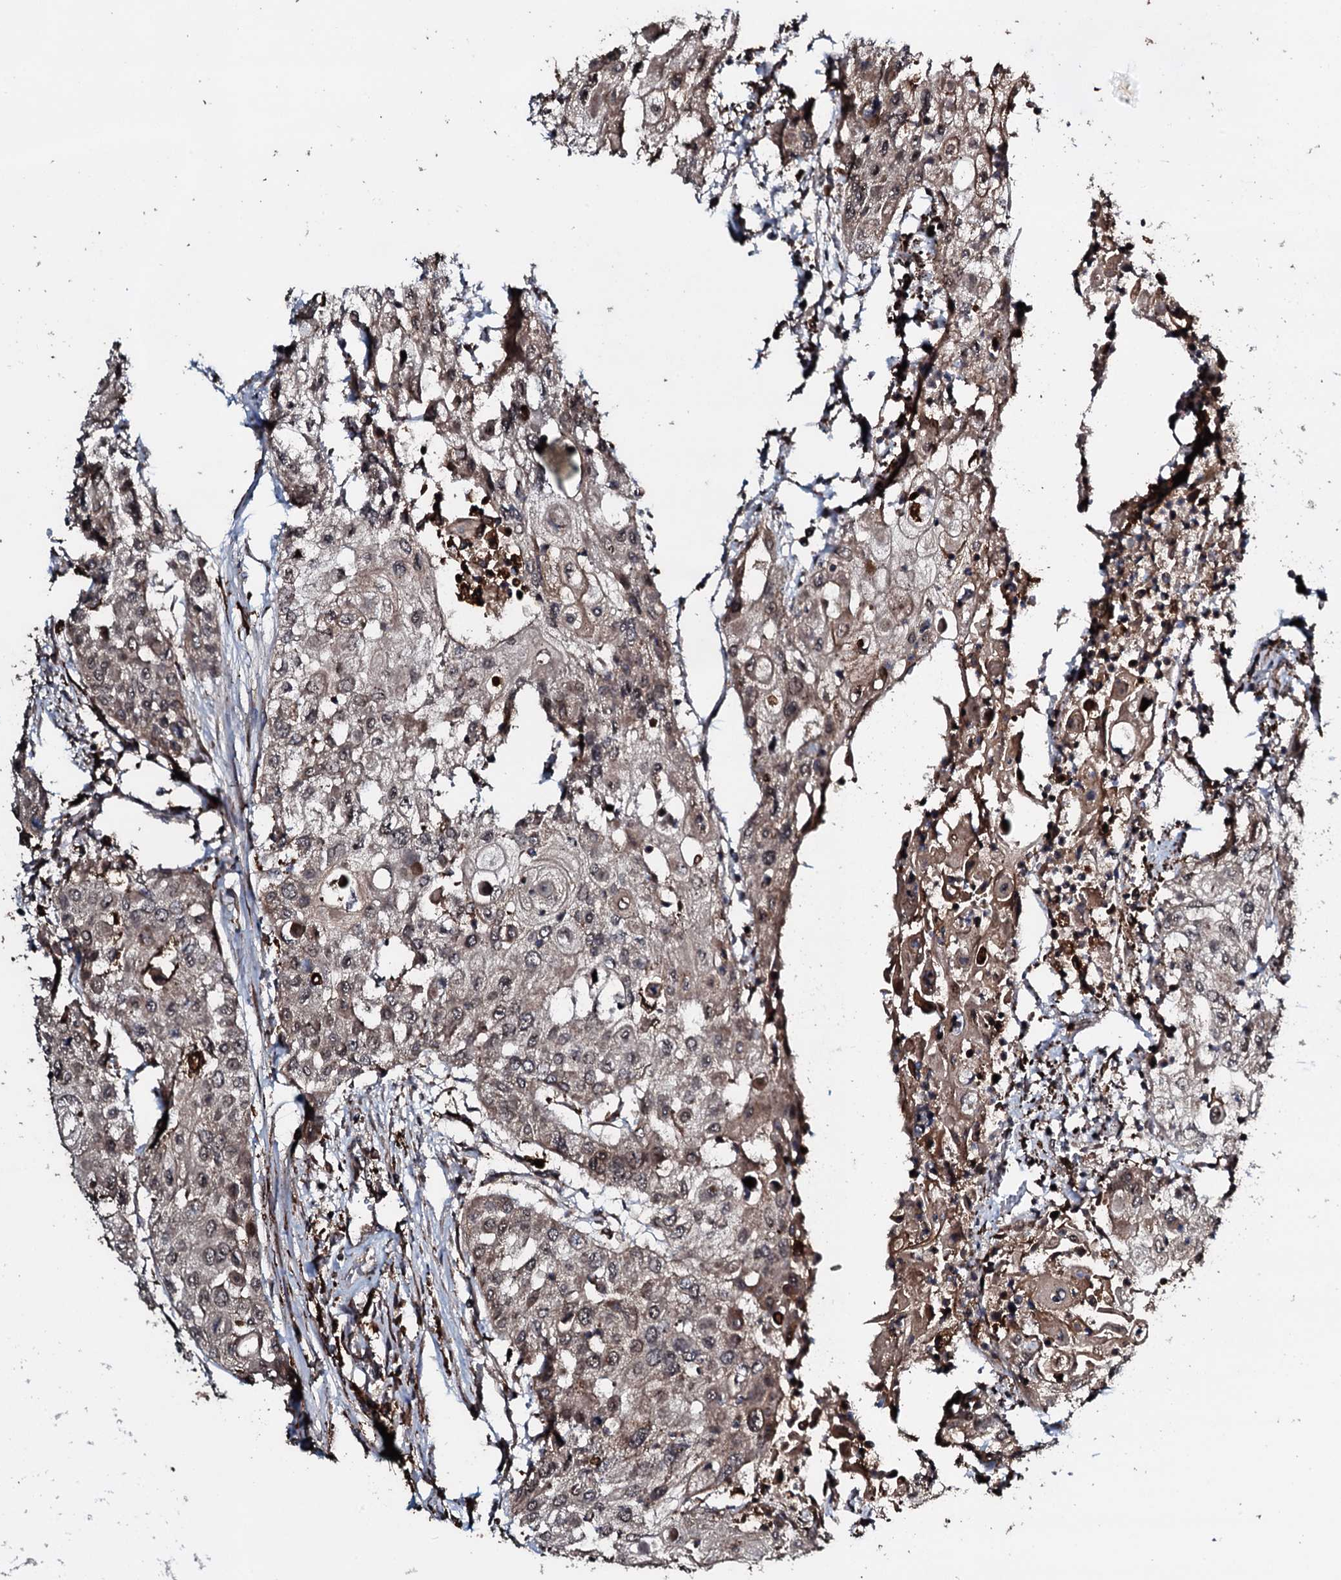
{"staining": {"intensity": "weak", "quantity": "25%-75%", "location": "cytoplasmic/membranous"}, "tissue": "urothelial cancer", "cell_type": "Tumor cells", "image_type": "cancer", "snomed": [{"axis": "morphology", "description": "Urothelial carcinoma, High grade"}, {"axis": "topography", "description": "Urinary bladder"}], "caption": "High-magnification brightfield microscopy of urothelial cancer stained with DAB (brown) and counterstained with hematoxylin (blue). tumor cells exhibit weak cytoplasmic/membranous positivity is appreciated in approximately25%-75% of cells.", "gene": "TPGS2", "patient": {"sex": "female", "age": 79}}